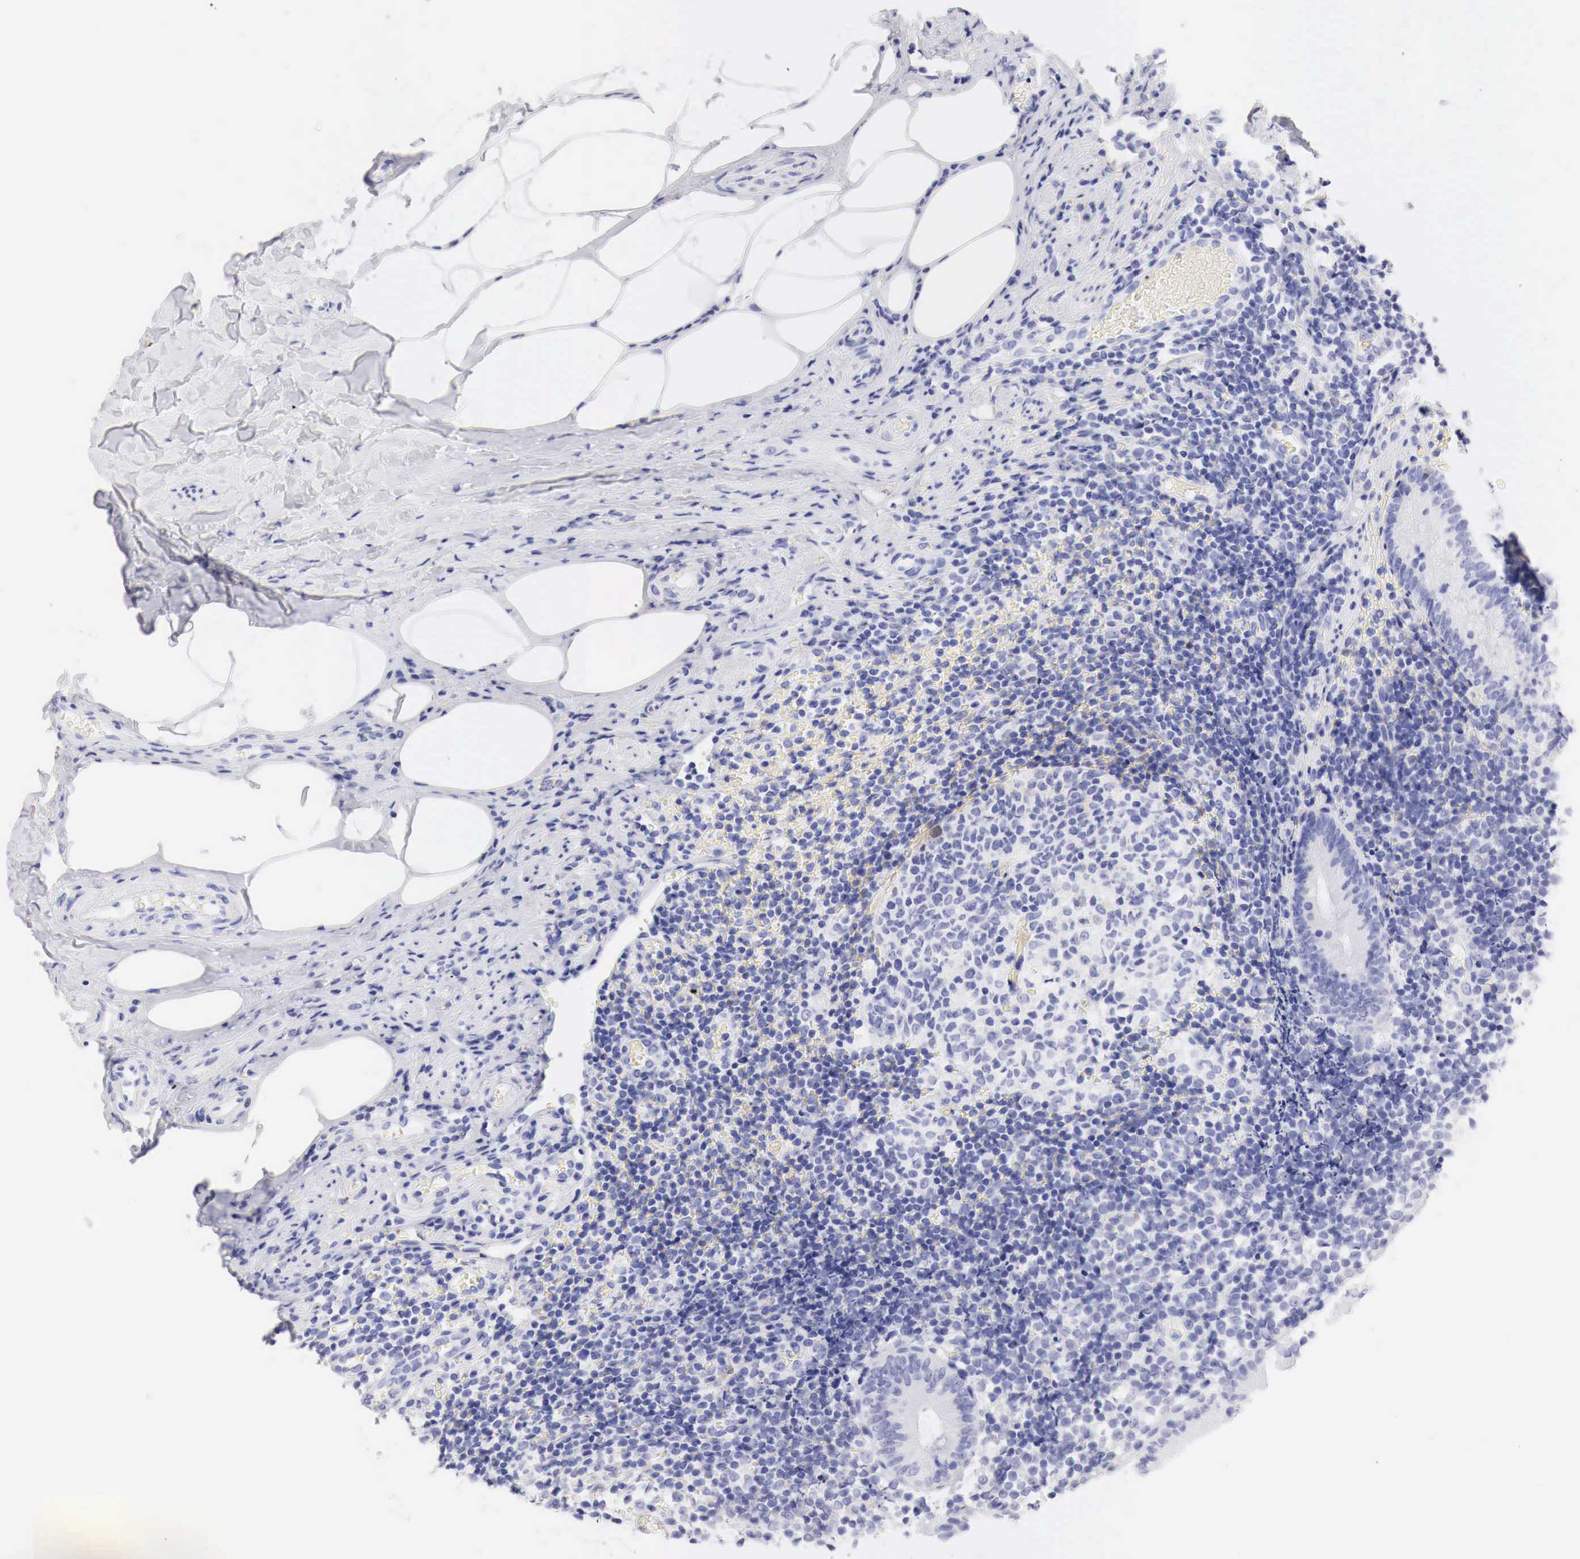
{"staining": {"intensity": "negative", "quantity": "none", "location": "none"}, "tissue": "appendix", "cell_type": "Glandular cells", "image_type": "normal", "snomed": [{"axis": "morphology", "description": "Normal tissue, NOS"}, {"axis": "topography", "description": "Appendix"}], "caption": "Immunohistochemistry (IHC) image of normal appendix: human appendix stained with DAB shows no significant protein positivity in glandular cells.", "gene": "CDKN2A", "patient": {"sex": "male", "age": 25}}